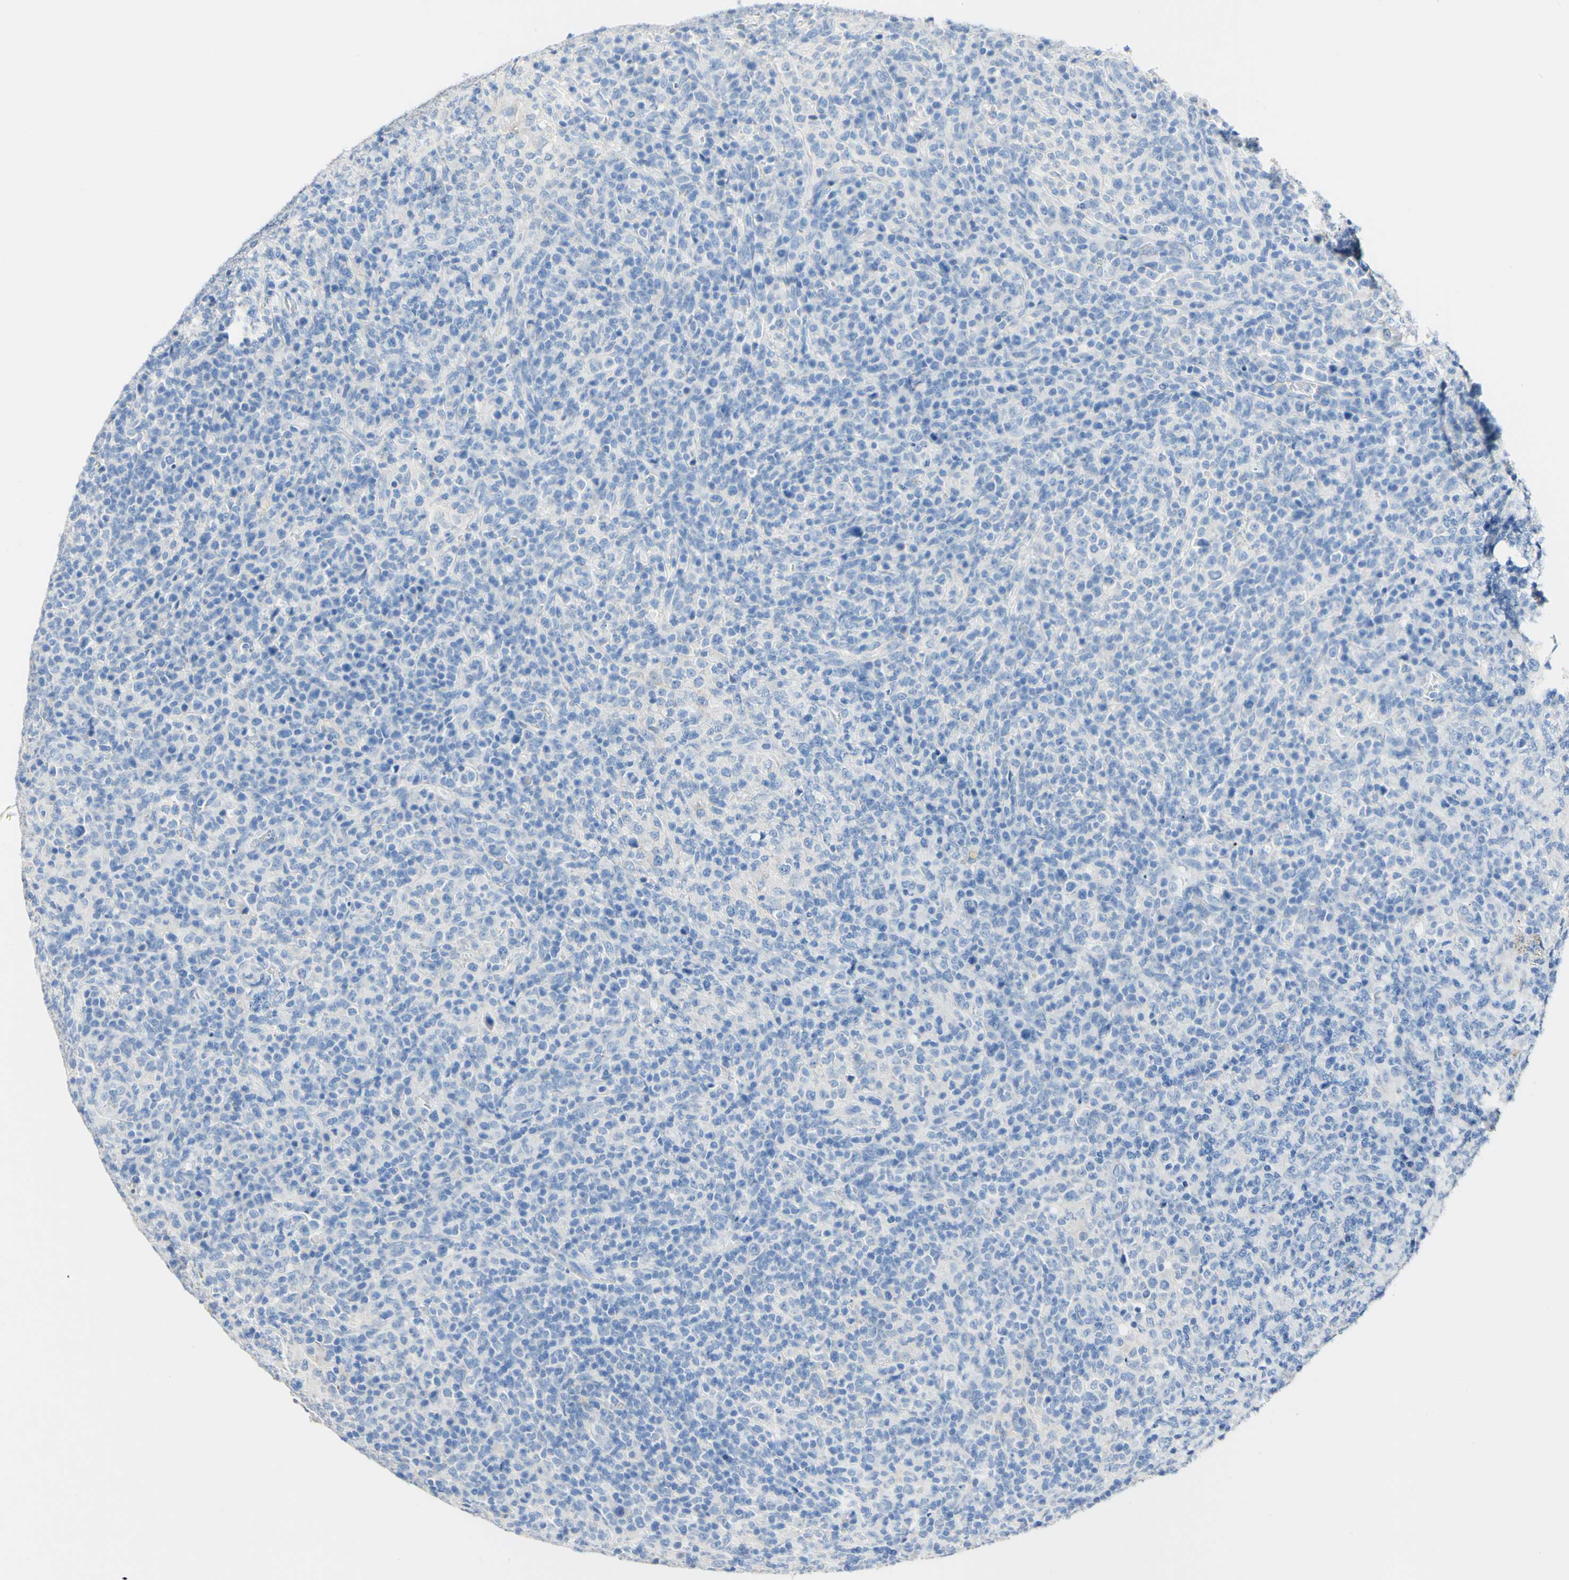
{"staining": {"intensity": "negative", "quantity": "none", "location": "none"}, "tissue": "lymphoma", "cell_type": "Tumor cells", "image_type": "cancer", "snomed": [{"axis": "morphology", "description": "Malignant lymphoma, non-Hodgkin's type, High grade"}, {"axis": "topography", "description": "Lymph node"}], "caption": "Immunohistochemical staining of human high-grade malignant lymphoma, non-Hodgkin's type reveals no significant positivity in tumor cells.", "gene": "DSC2", "patient": {"sex": "female", "age": 76}}